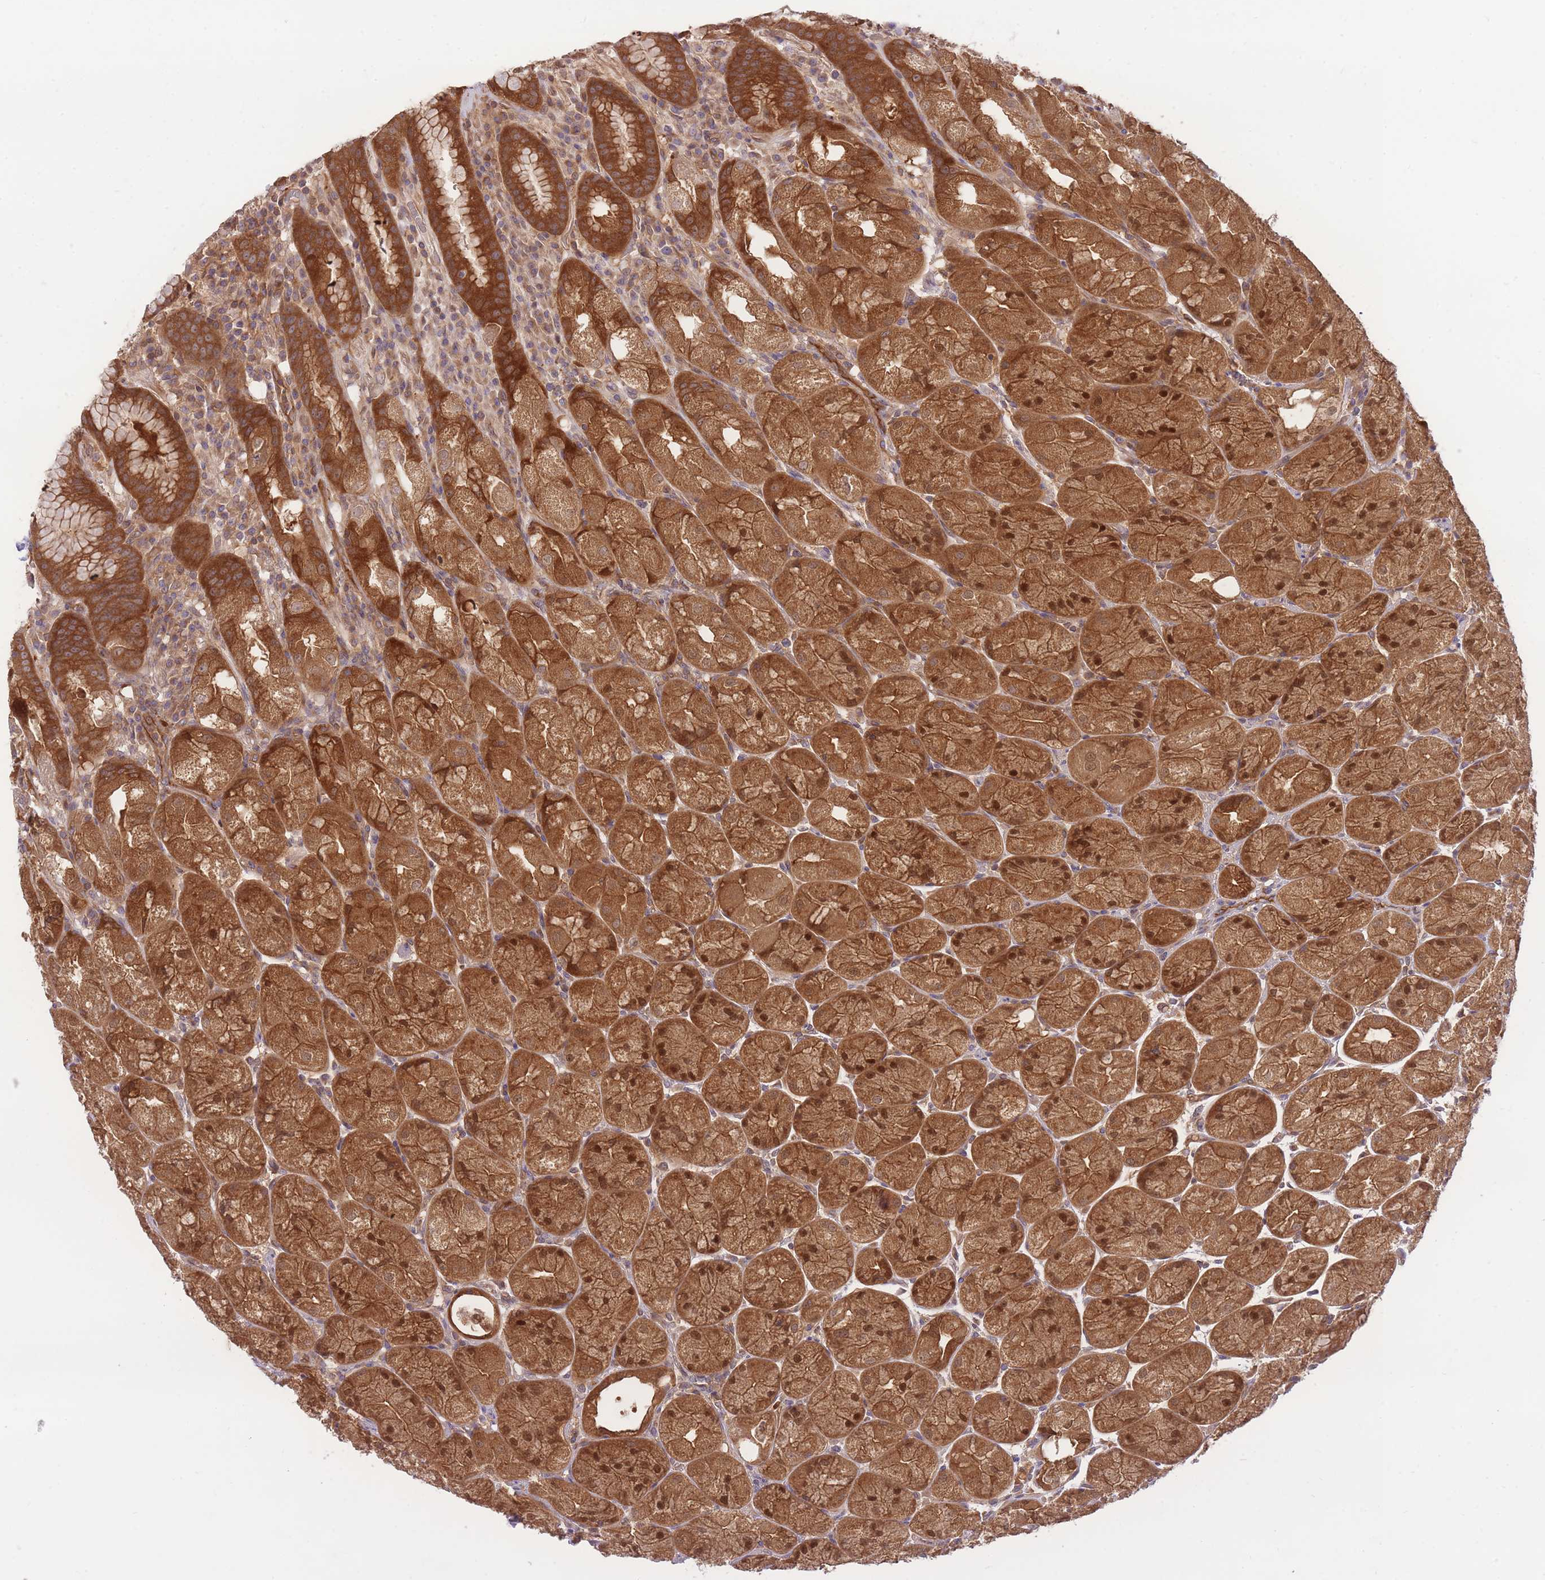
{"staining": {"intensity": "strong", "quantity": ">75%", "location": "cytoplasmic/membranous,nuclear"}, "tissue": "stomach", "cell_type": "Glandular cells", "image_type": "normal", "snomed": [{"axis": "morphology", "description": "Normal tissue, NOS"}, {"axis": "topography", "description": "Stomach, upper"}], "caption": "The image displays immunohistochemical staining of normal stomach. There is strong cytoplasmic/membranous,nuclear expression is identified in about >75% of glandular cells. The staining was performed using DAB to visualize the protein expression in brown, while the nuclei were stained in blue with hematoxylin (Magnification: 20x).", "gene": "PREP", "patient": {"sex": "male", "age": 52}}